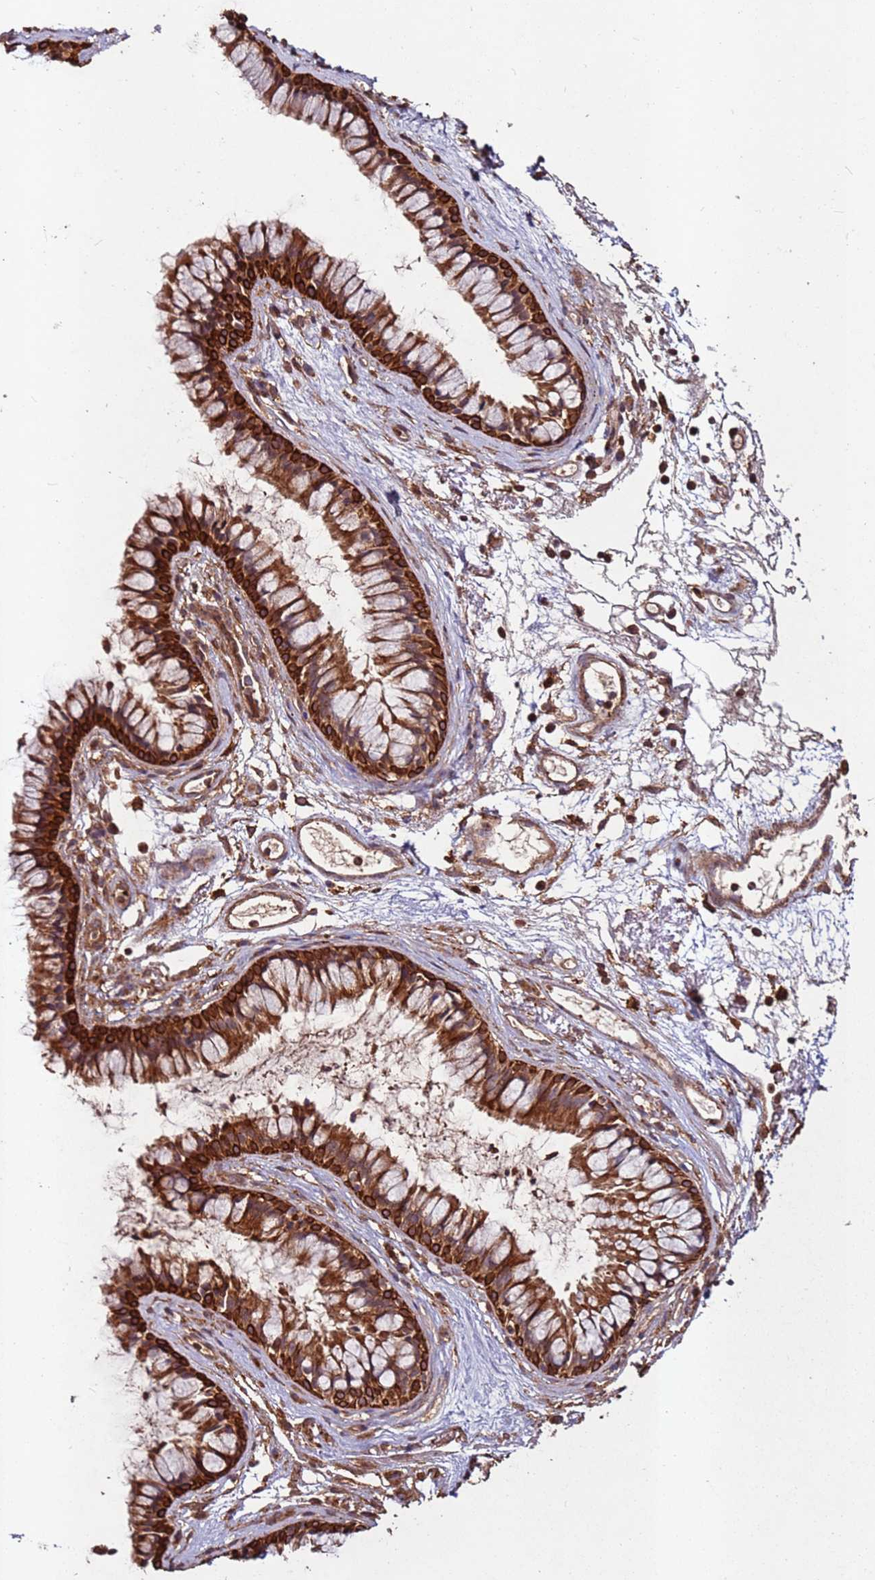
{"staining": {"intensity": "strong", "quantity": ">75%", "location": "cytoplasmic/membranous"}, "tissue": "nasopharynx", "cell_type": "Respiratory epithelial cells", "image_type": "normal", "snomed": [{"axis": "morphology", "description": "Normal tissue, NOS"}, {"axis": "topography", "description": "Nasopharynx"}], "caption": "Immunohistochemical staining of normal human nasopharynx demonstrates >75% levels of strong cytoplasmic/membranous protein expression in about >75% of respiratory epithelial cells. (IHC, brightfield microscopy, high magnification).", "gene": "FAM186A", "patient": {"sex": "male", "age": 82}}